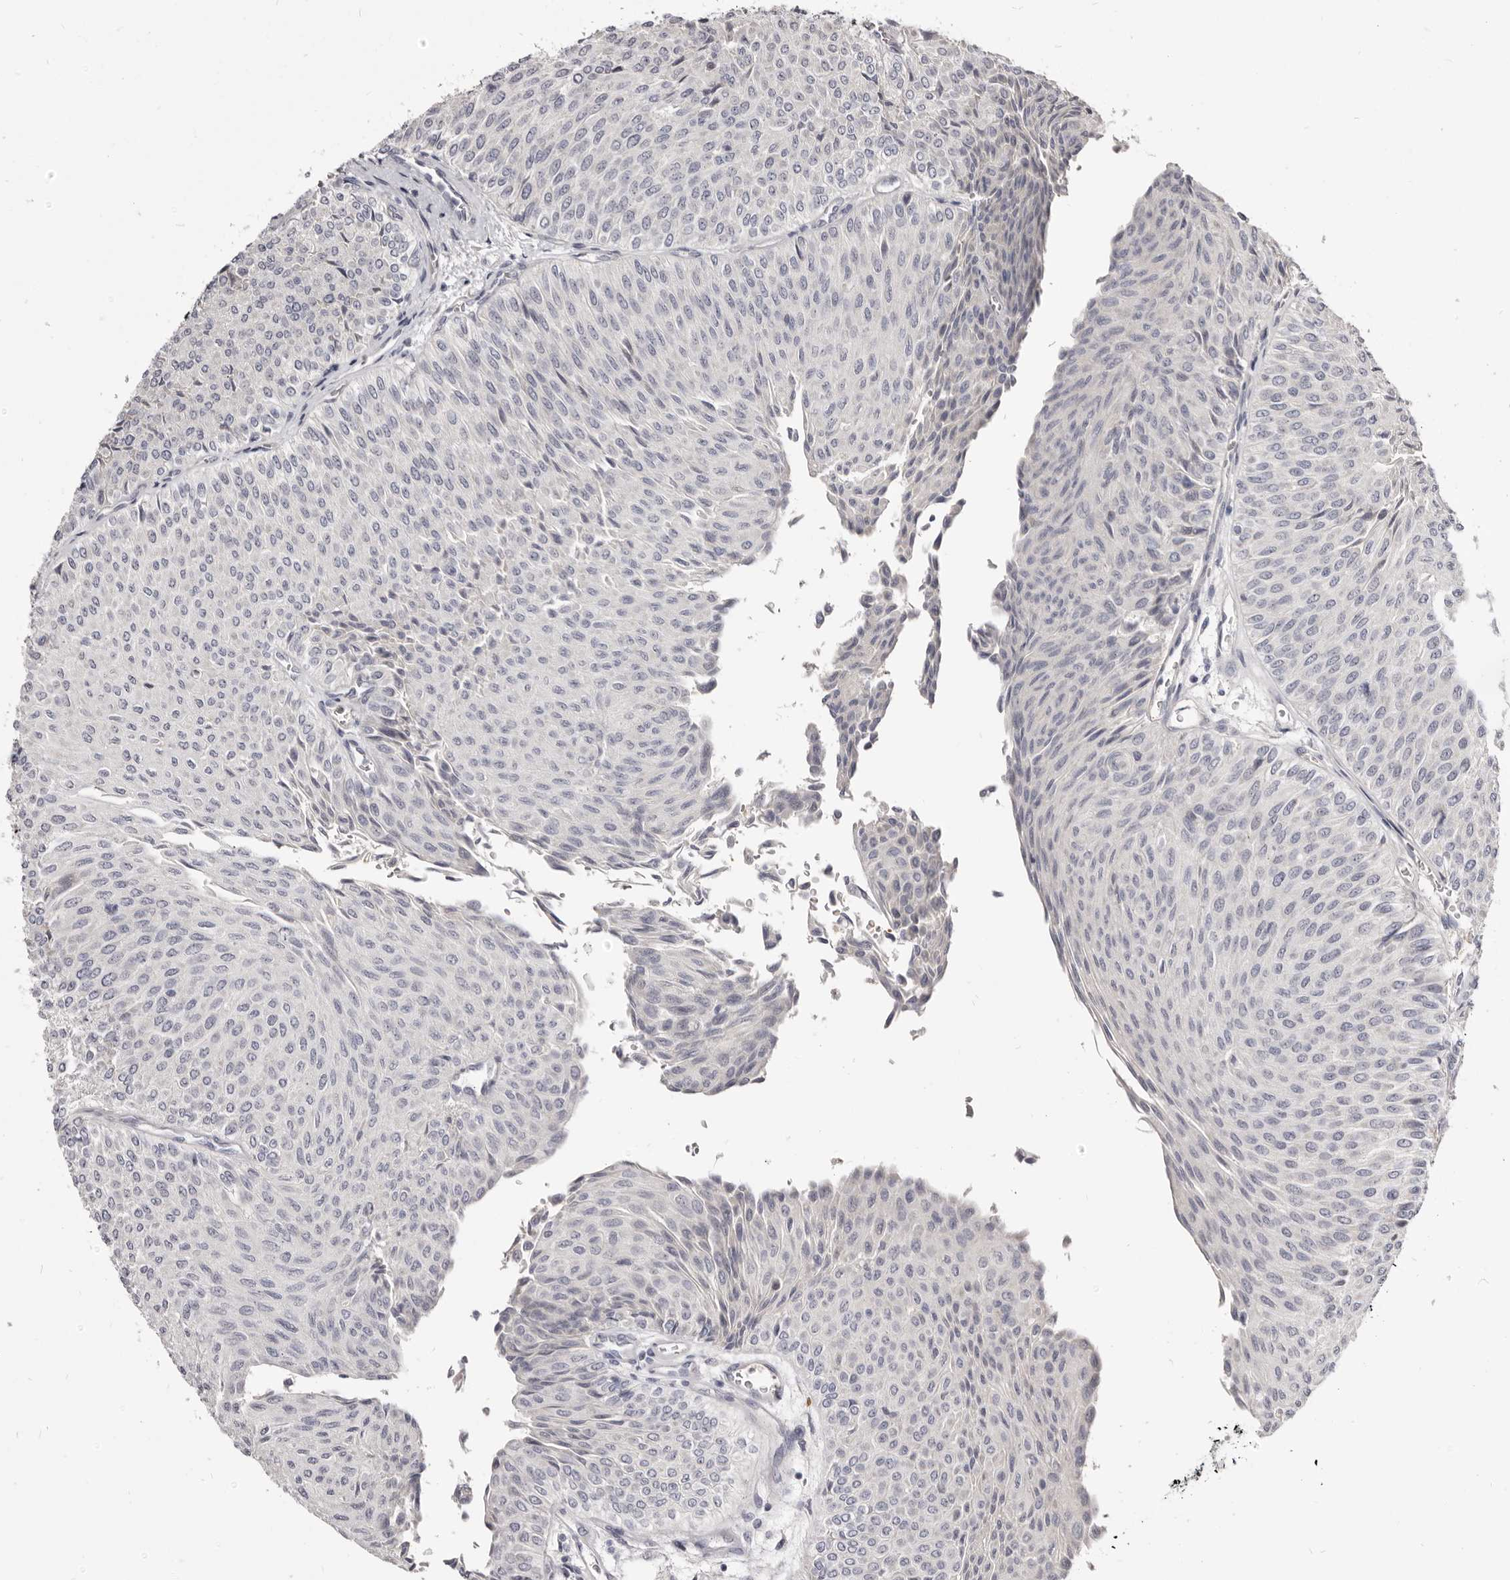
{"staining": {"intensity": "negative", "quantity": "none", "location": "none"}, "tissue": "urothelial cancer", "cell_type": "Tumor cells", "image_type": "cancer", "snomed": [{"axis": "morphology", "description": "Urothelial carcinoma, Low grade"}, {"axis": "topography", "description": "Urinary bladder"}], "caption": "Photomicrograph shows no significant protein staining in tumor cells of urothelial cancer.", "gene": "KIF2B", "patient": {"sex": "male", "age": 78}}